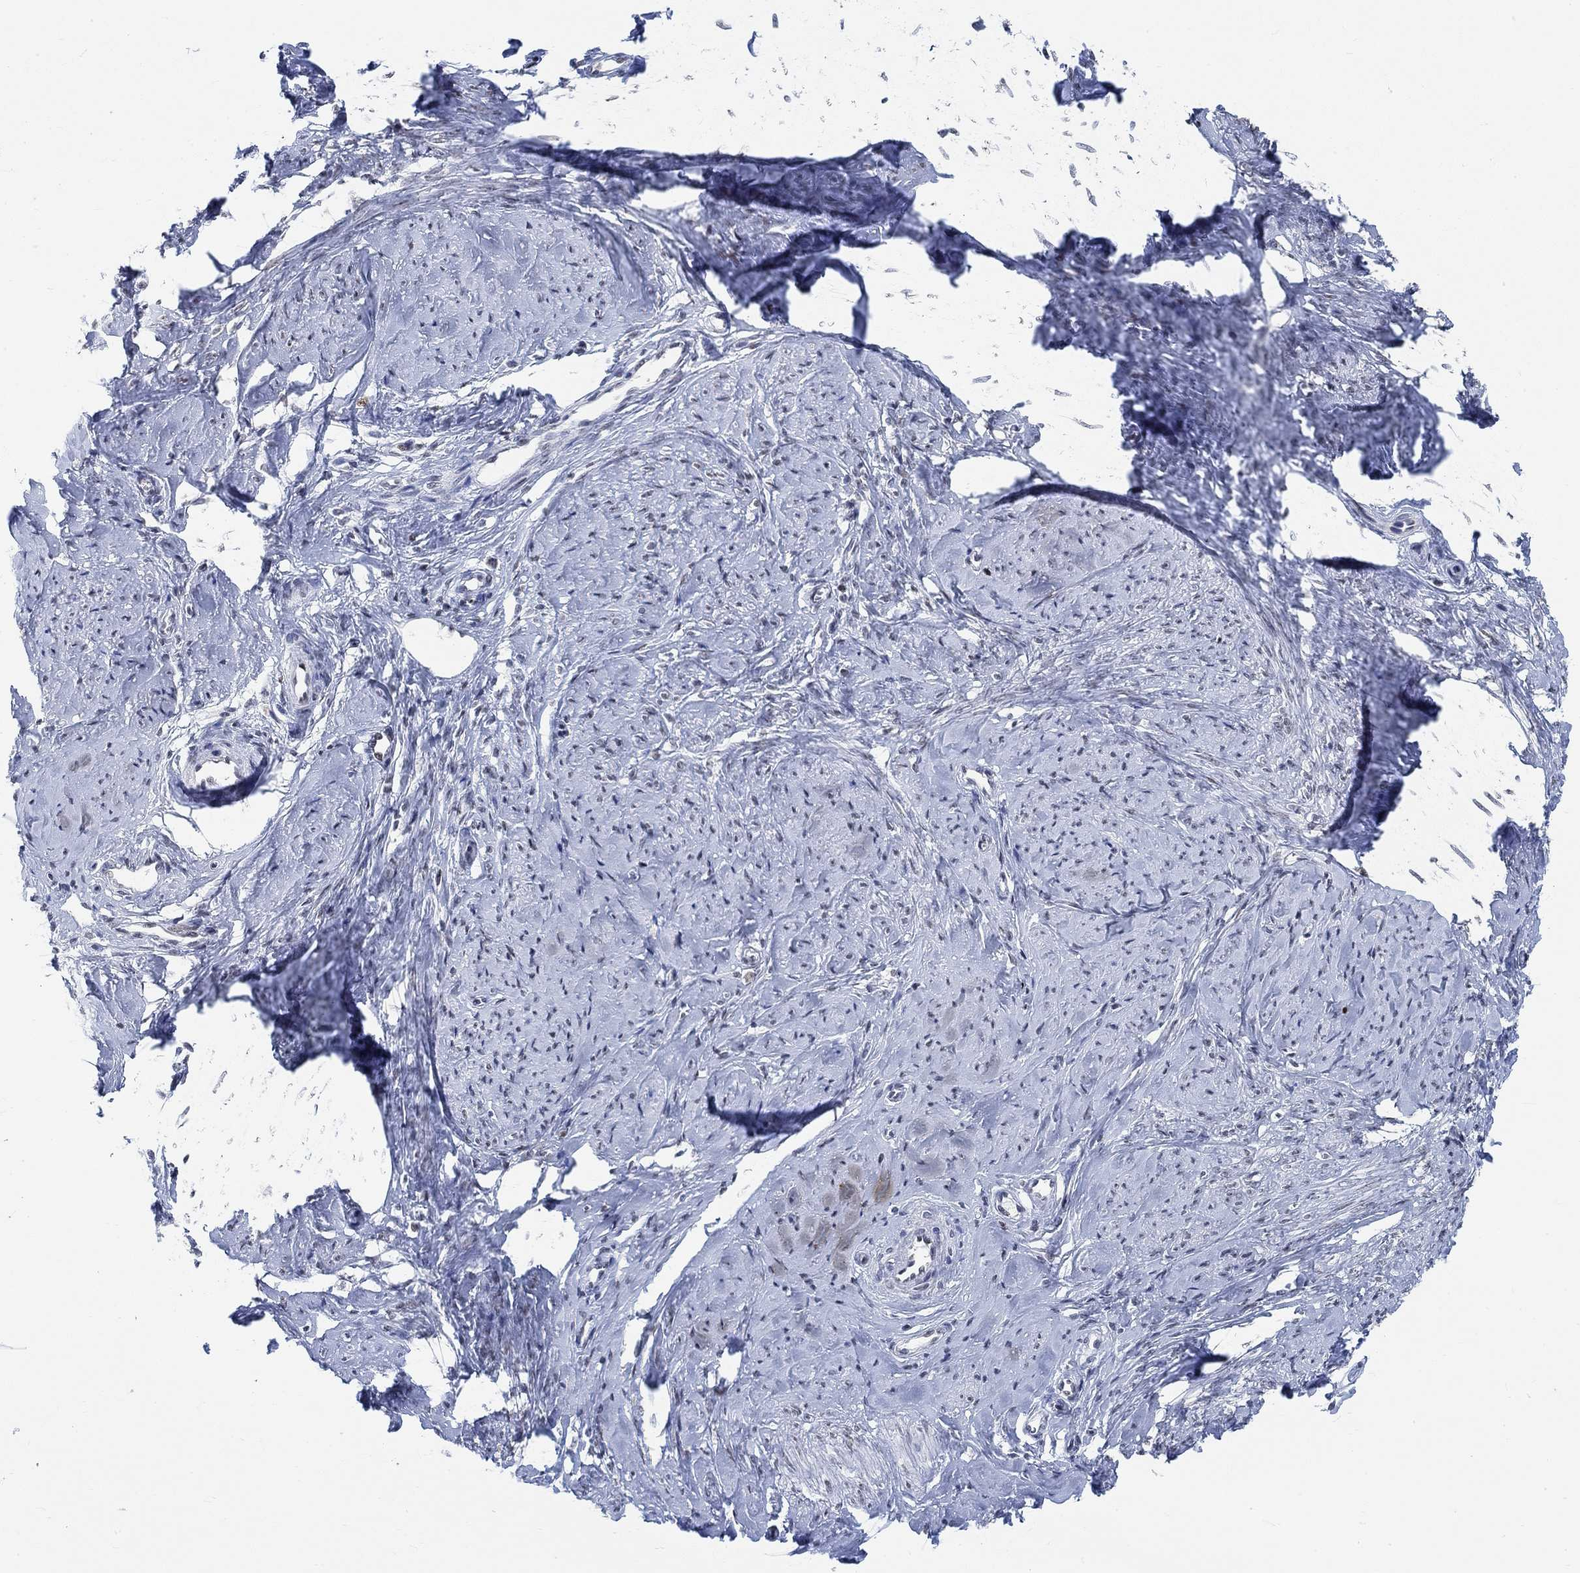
{"staining": {"intensity": "negative", "quantity": "none", "location": "none"}, "tissue": "smooth muscle", "cell_type": "Smooth muscle cells", "image_type": "normal", "snomed": [{"axis": "morphology", "description": "Normal tissue, NOS"}, {"axis": "topography", "description": "Smooth muscle"}], "caption": "This is a photomicrograph of IHC staining of benign smooth muscle, which shows no positivity in smooth muscle cells.", "gene": "KCNH8", "patient": {"sex": "female", "age": 48}}